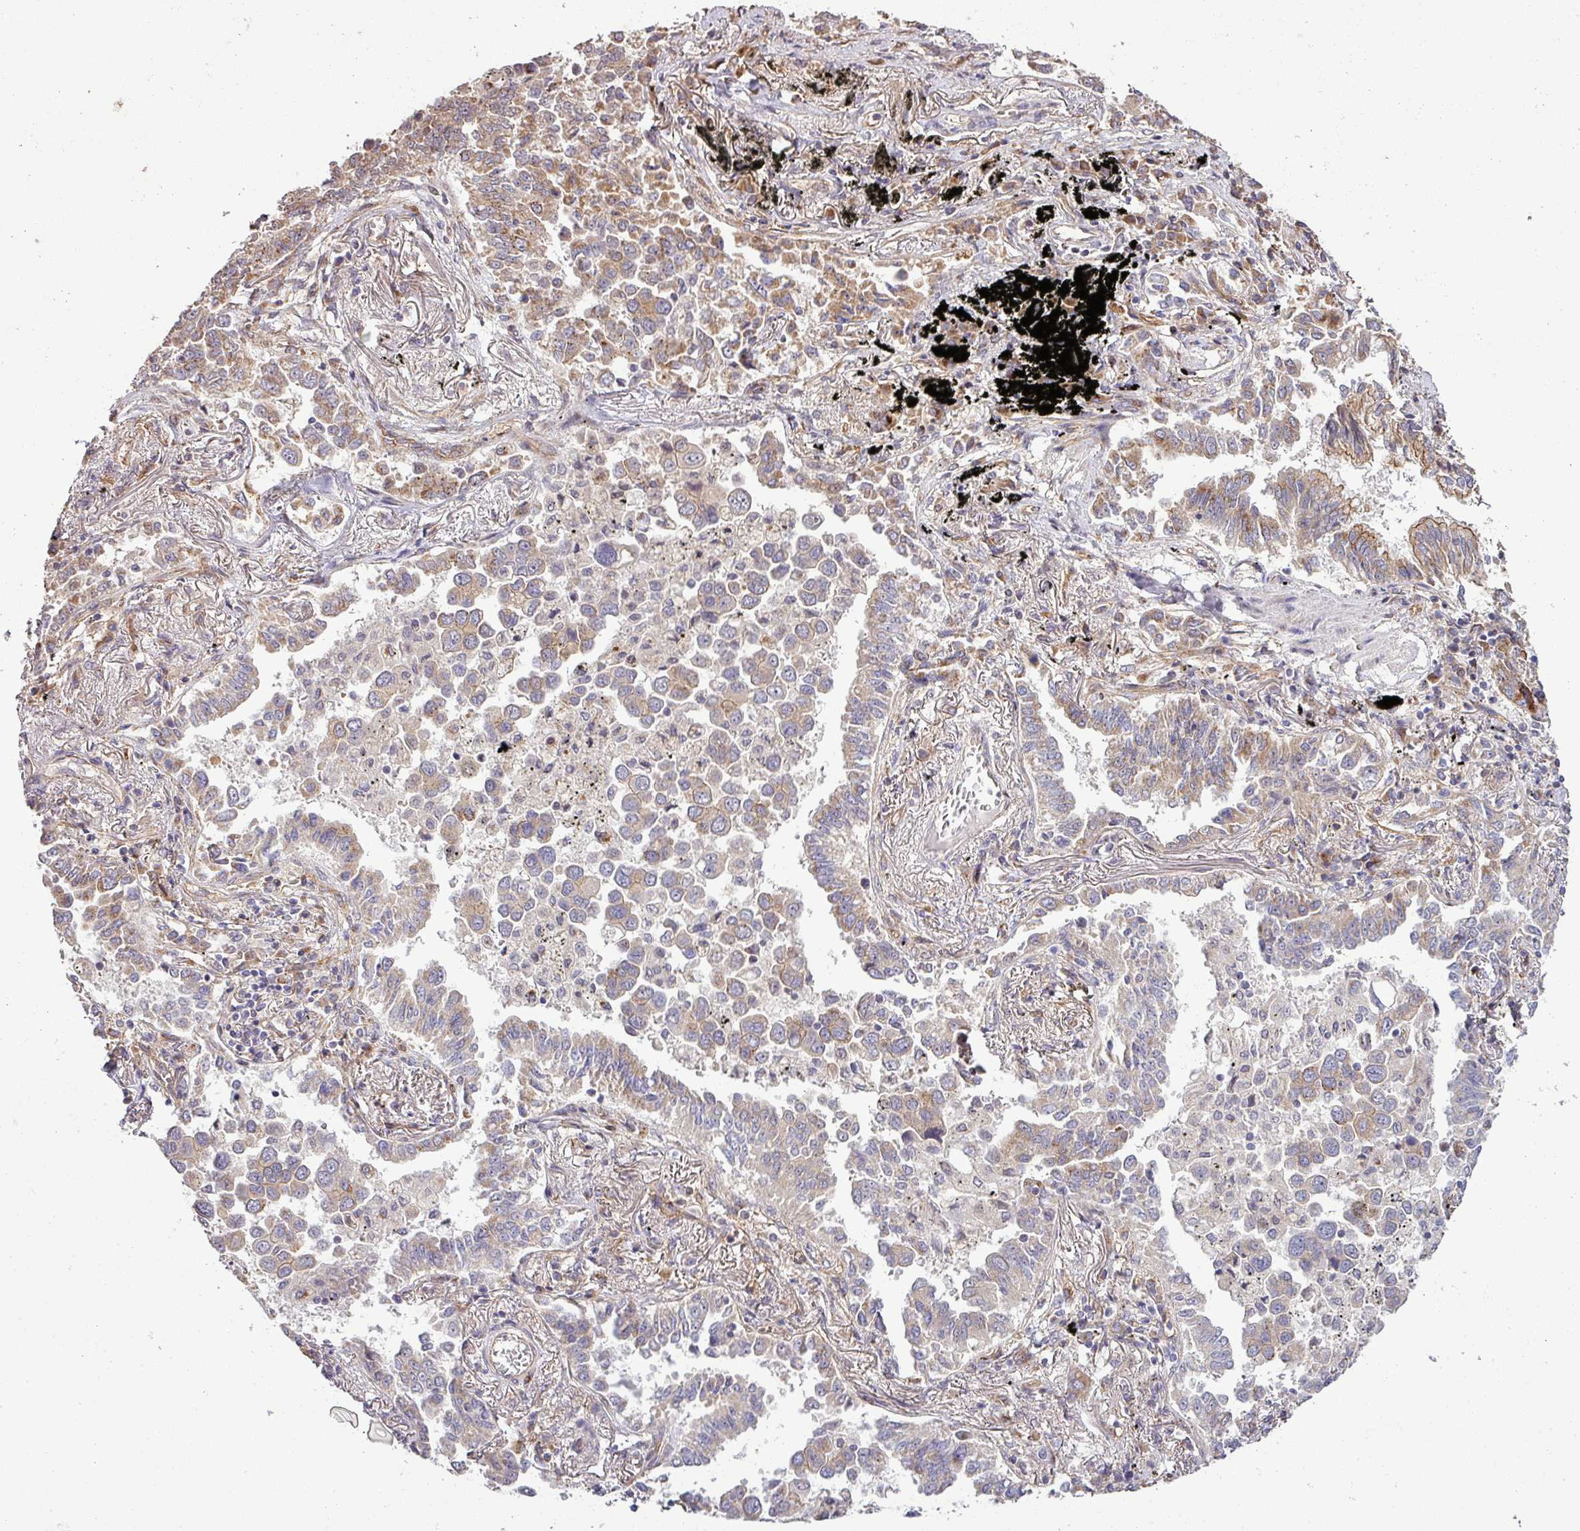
{"staining": {"intensity": "moderate", "quantity": ">75%", "location": "cytoplasmic/membranous"}, "tissue": "lung cancer", "cell_type": "Tumor cells", "image_type": "cancer", "snomed": [{"axis": "morphology", "description": "Adenocarcinoma, NOS"}, {"axis": "topography", "description": "Lung"}], "caption": "Immunohistochemistry of human lung cancer exhibits medium levels of moderate cytoplasmic/membranous staining in approximately >75% of tumor cells.", "gene": "TIMMDC1", "patient": {"sex": "male", "age": 67}}